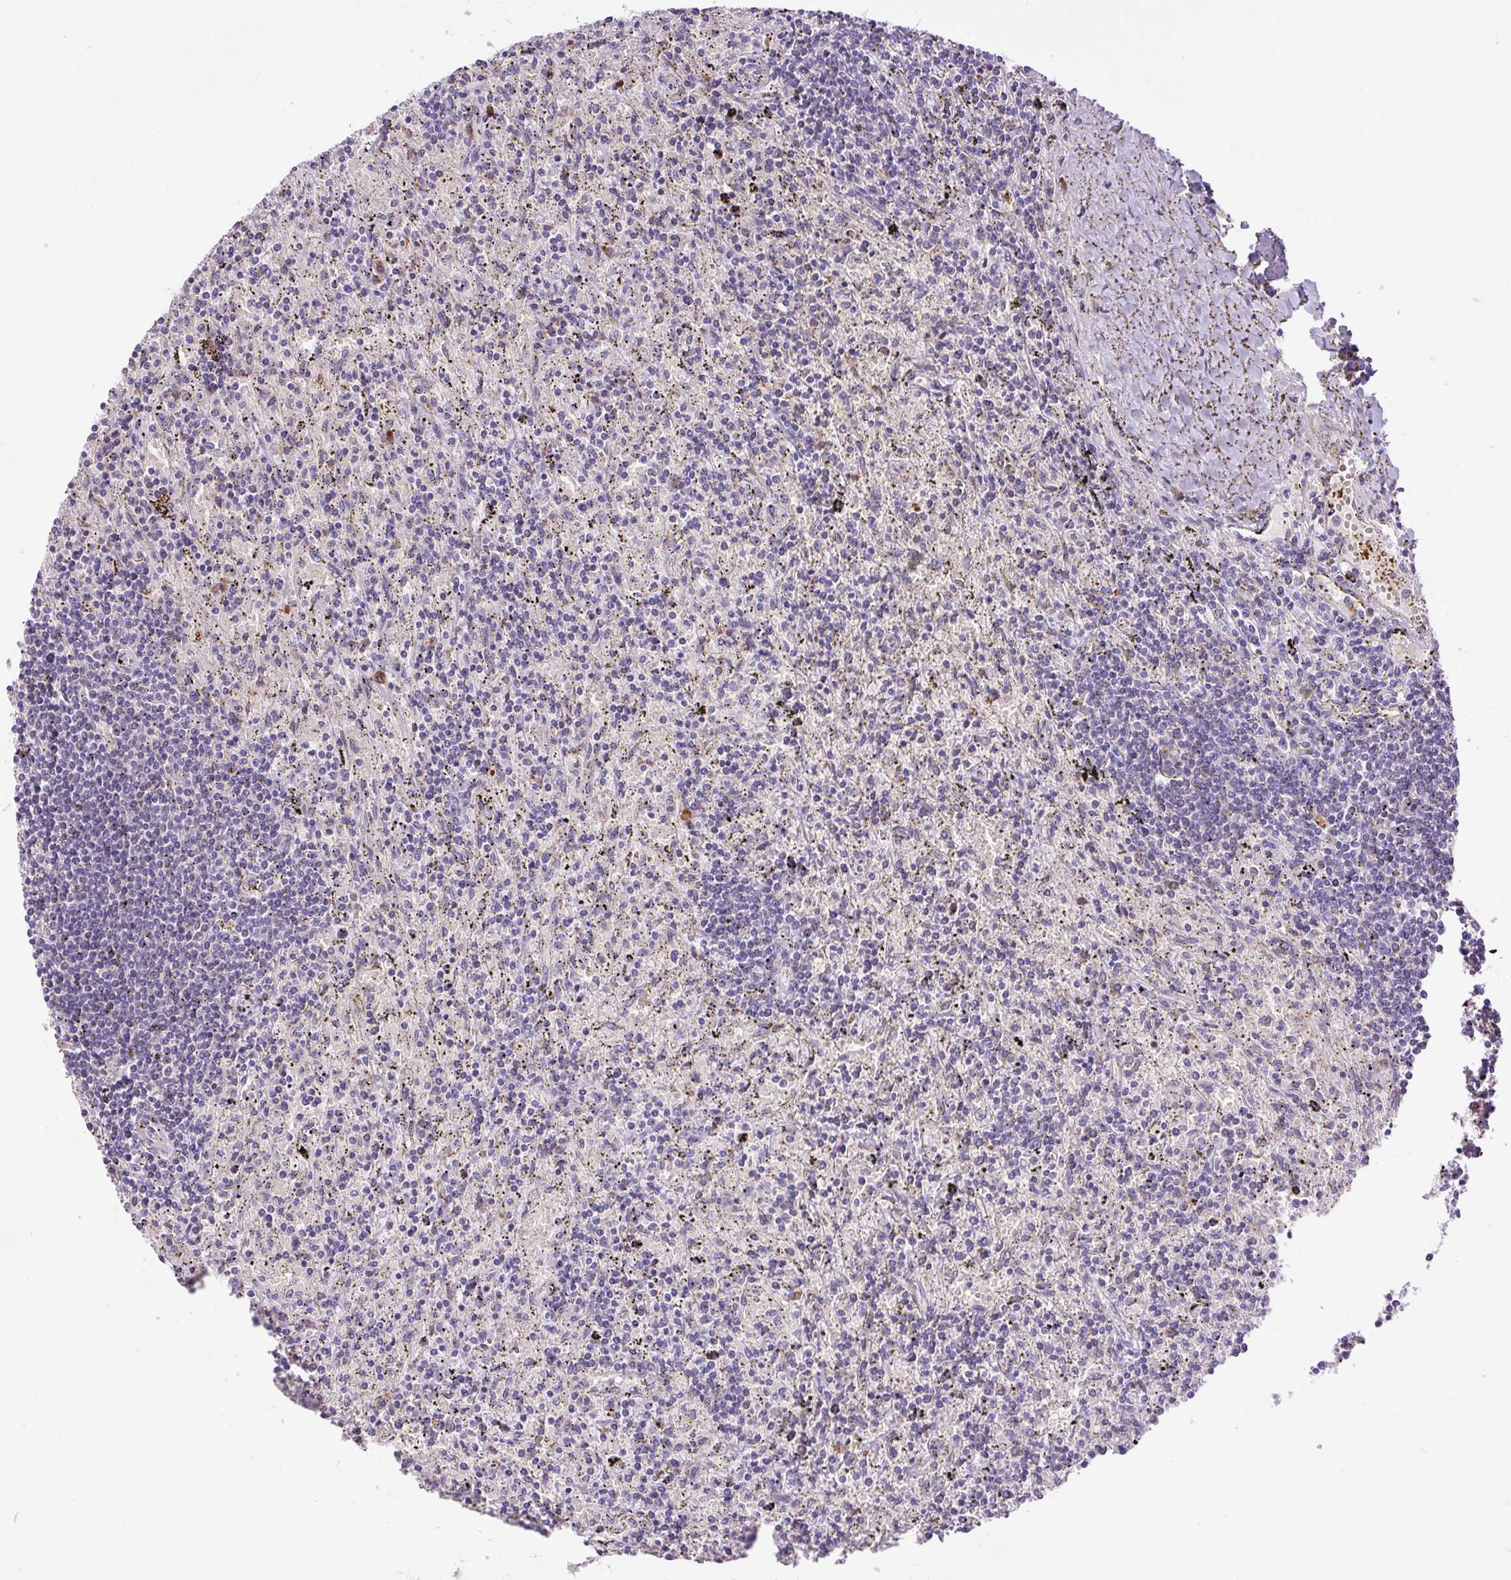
{"staining": {"intensity": "negative", "quantity": "none", "location": "none"}, "tissue": "lymphoma", "cell_type": "Tumor cells", "image_type": "cancer", "snomed": [{"axis": "morphology", "description": "Malignant lymphoma, non-Hodgkin's type, Low grade"}, {"axis": "topography", "description": "Spleen"}], "caption": "This histopathology image is of malignant lymphoma, non-Hodgkin's type (low-grade) stained with immunohistochemistry (IHC) to label a protein in brown with the nuclei are counter-stained blue. There is no positivity in tumor cells. (DAB immunohistochemistry (IHC), high magnification).", "gene": "ZNF596", "patient": {"sex": "male", "age": 76}}